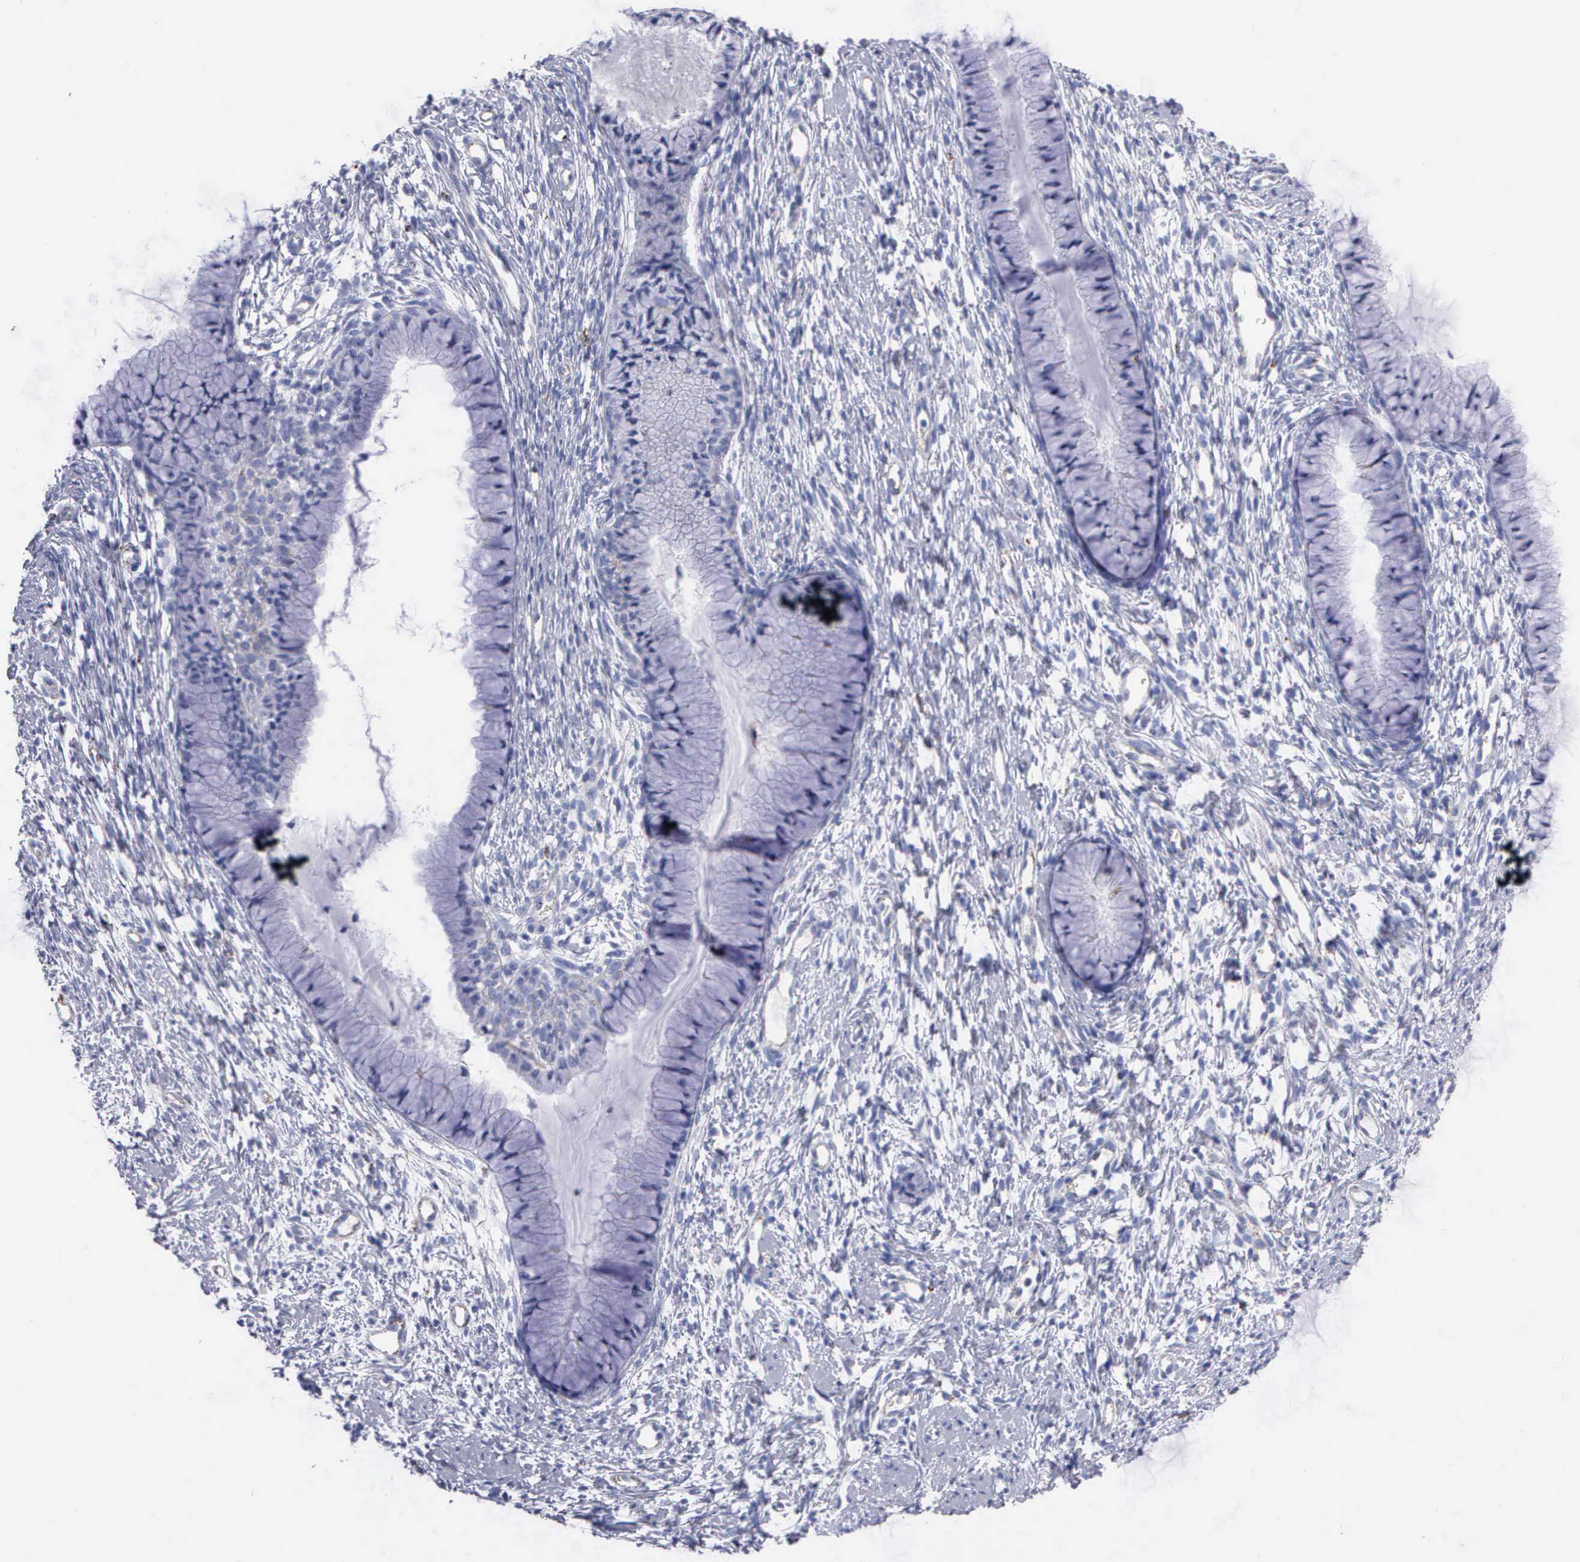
{"staining": {"intensity": "negative", "quantity": "none", "location": "none"}, "tissue": "cervix", "cell_type": "Glandular cells", "image_type": "normal", "snomed": [{"axis": "morphology", "description": "Normal tissue, NOS"}, {"axis": "topography", "description": "Cervix"}], "caption": "This is an immunohistochemistry micrograph of unremarkable cervix. There is no staining in glandular cells.", "gene": "CTSL", "patient": {"sex": "female", "age": 82}}